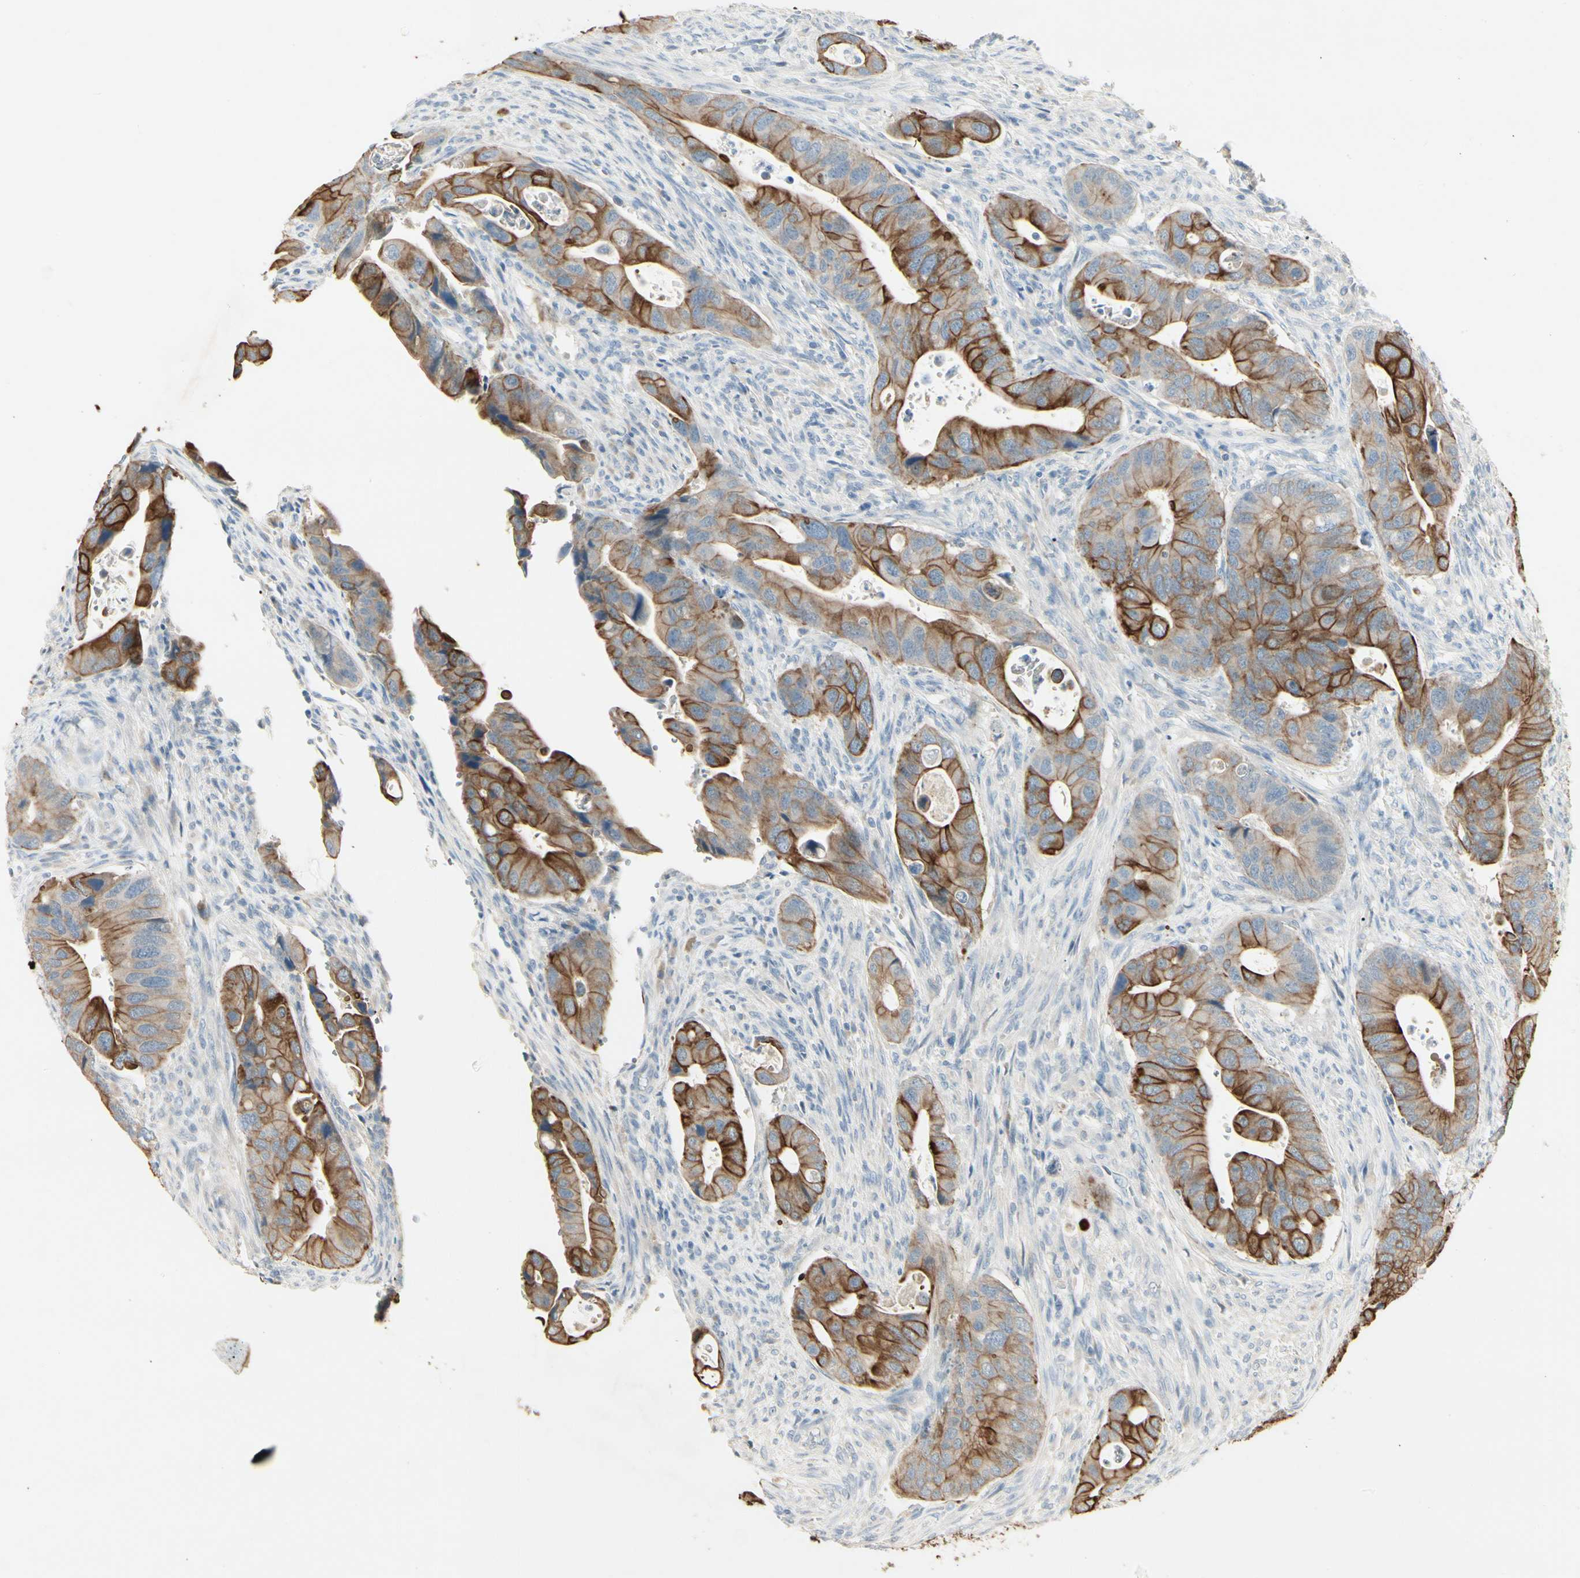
{"staining": {"intensity": "strong", "quantity": ">75%", "location": "cytoplasmic/membranous"}, "tissue": "colorectal cancer", "cell_type": "Tumor cells", "image_type": "cancer", "snomed": [{"axis": "morphology", "description": "Adenocarcinoma, NOS"}, {"axis": "topography", "description": "Rectum"}], "caption": "A brown stain labels strong cytoplasmic/membranous staining of a protein in adenocarcinoma (colorectal) tumor cells.", "gene": "SKIL", "patient": {"sex": "female", "age": 57}}